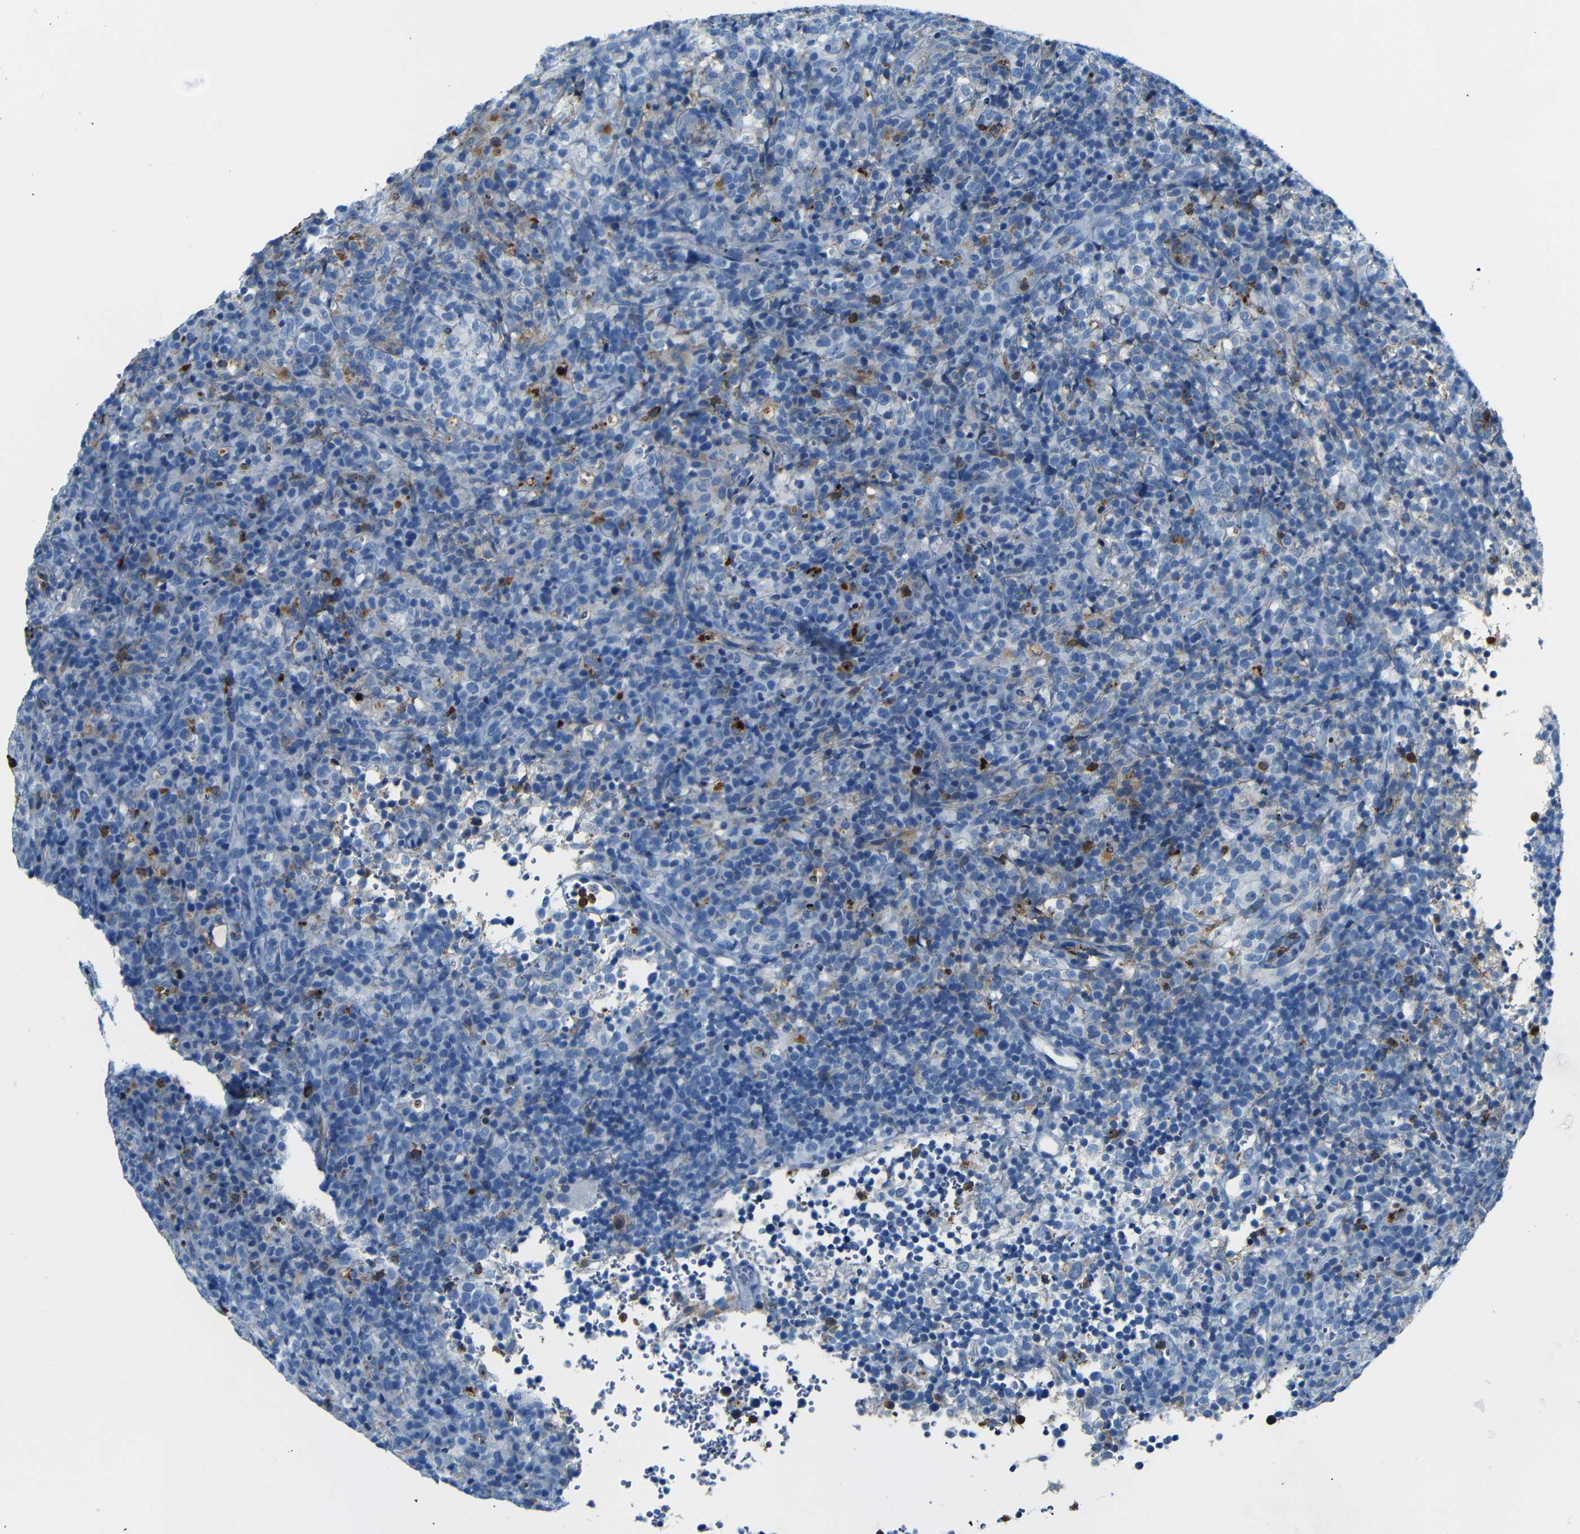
{"staining": {"intensity": "moderate", "quantity": "<25%", "location": "cytoplasmic/membranous"}, "tissue": "lymphoma", "cell_type": "Tumor cells", "image_type": "cancer", "snomed": [{"axis": "morphology", "description": "Malignant lymphoma, non-Hodgkin's type, High grade"}, {"axis": "topography", "description": "Lymph node"}], "caption": "IHC photomicrograph of malignant lymphoma, non-Hodgkin's type (high-grade) stained for a protein (brown), which demonstrates low levels of moderate cytoplasmic/membranous staining in about <25% of tumor cells.", "gene": "SERPINA1", "patient": {"sex": "female", "age": 76}}